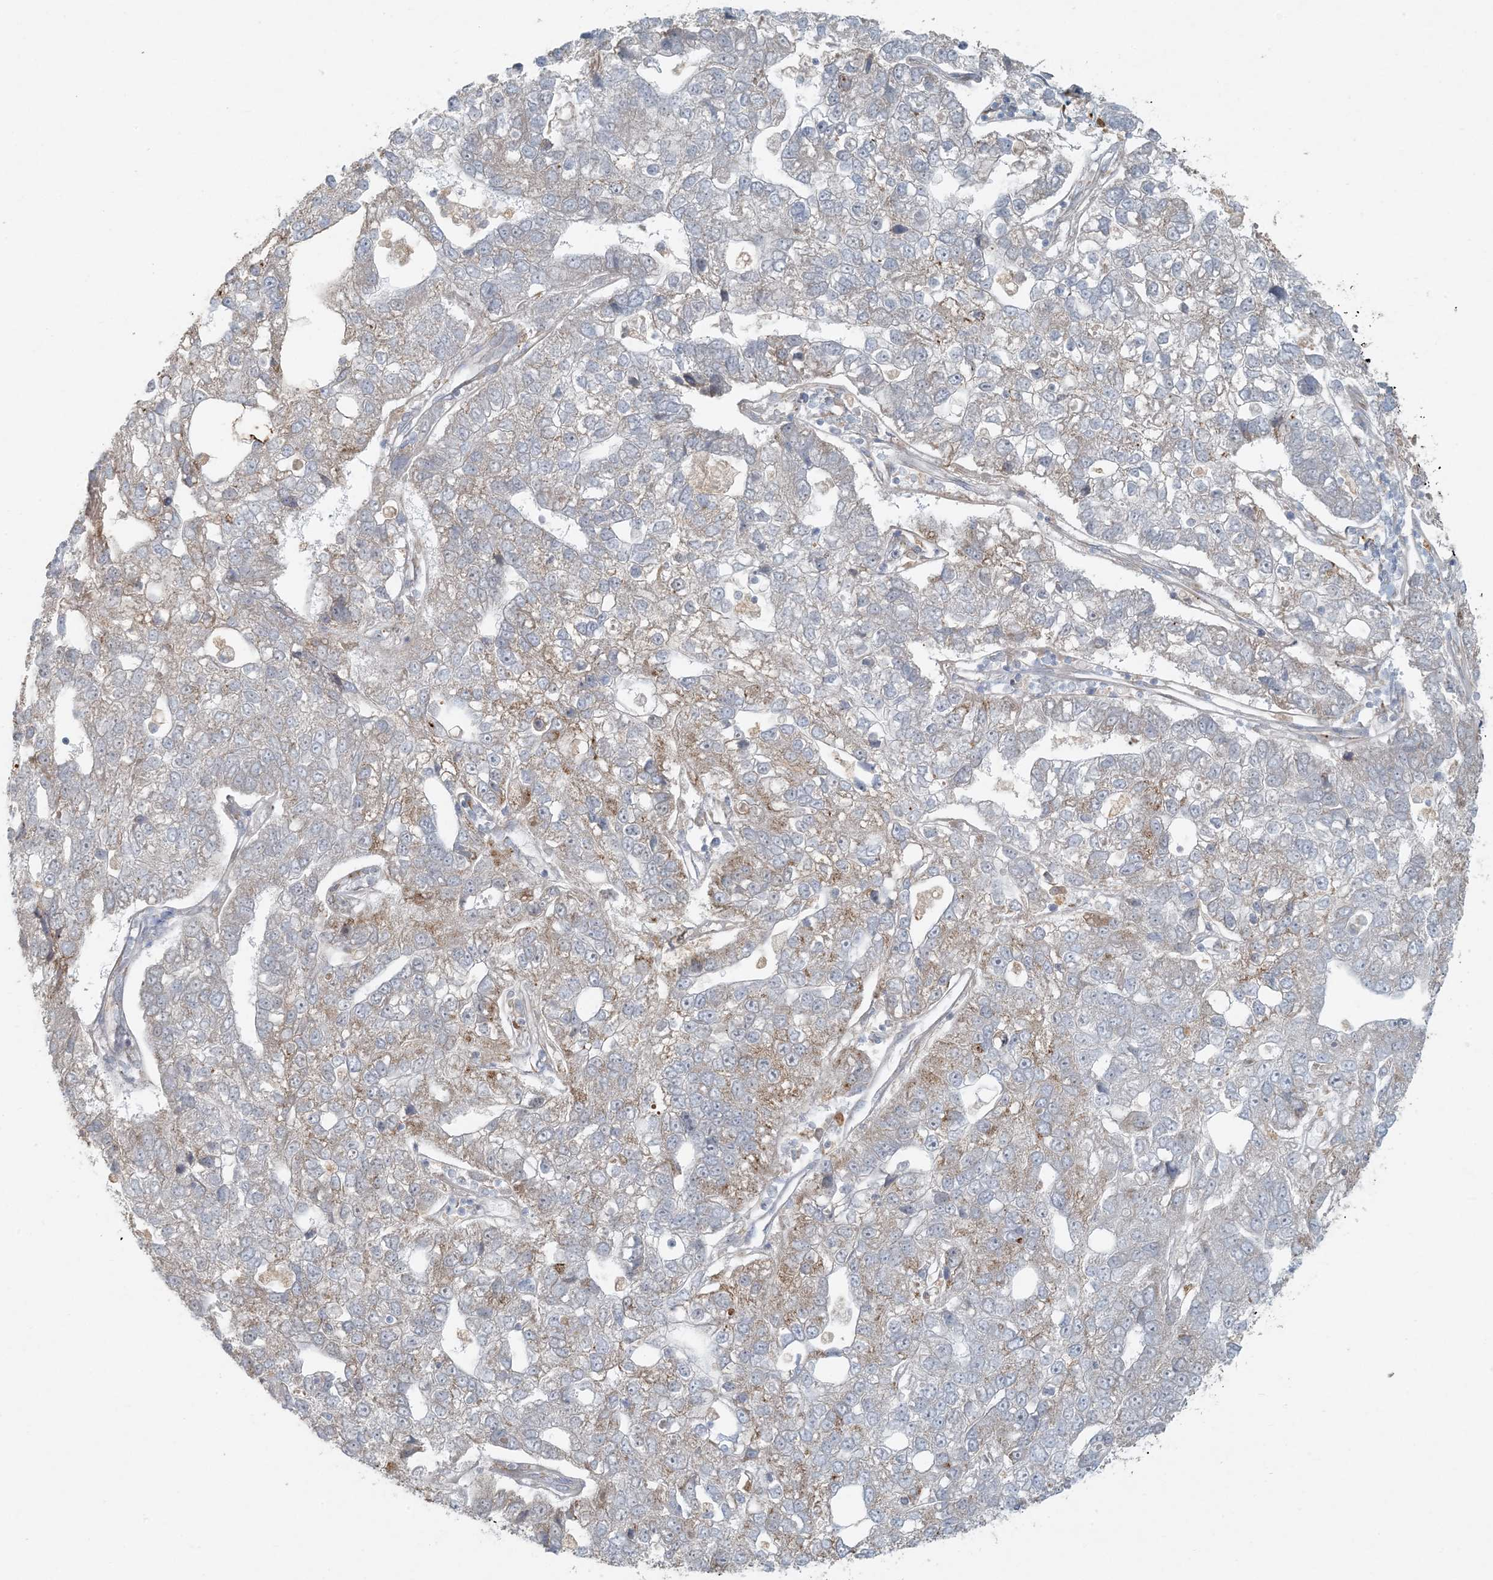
{"staining": {"intensity": "weak", "quantity": "<25%", "location": "cytoplasmic/membranous"}, "tissue": "pancreatic cancer", "cell_type": "Tumor cells", "image_type": "cancer", "snomed": [{"axis": "morphology", "description": "Adenocarcinoma, NOS"}, {"axis": "topography", "description": "Pancreas"}], "caption": "Tumor cells show no significant staining in pancreatic adenocarcinoma. (Immunohistochemistry, brightfield microscopy, high magnification).", "gene": "HACL1", "patient": {"sex": "female", "age": 61}}